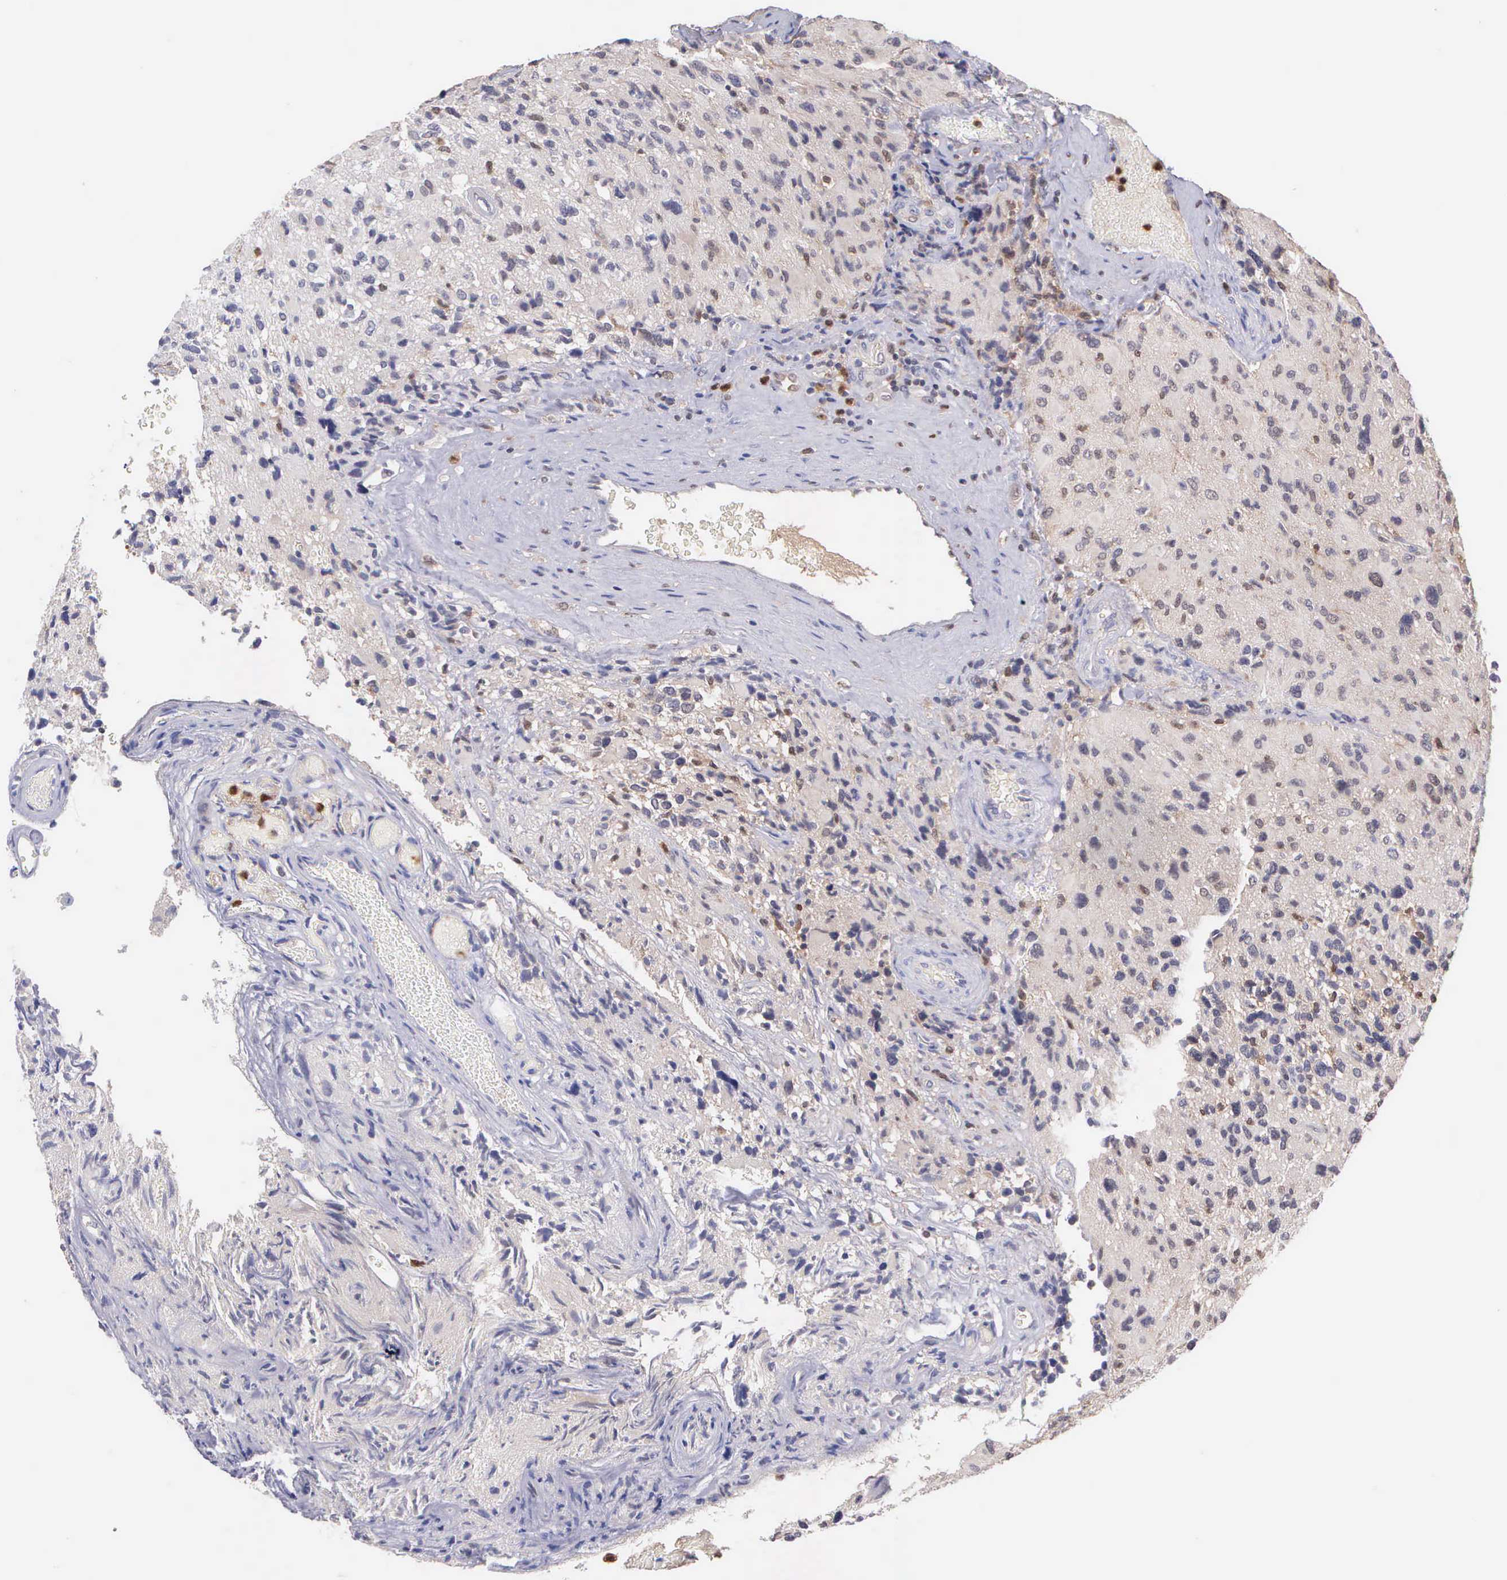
{"staining": {"intensity": "negative", "quantity": "none", "location": "none"}, "tissue": "glioma", "cell_type": "Tumor cells", "image_type": "cancer", "snomed": [{"axis": "morphology", "description": "Glioma, malignant, High grade"}, {"axis": "topography", "description": "Brain"}], "caption": "This is an immunohistochemistry histopathology image of human malignant glioma (high-grade). There is no staining in tumor cells.", "gene": "BID", "patient": {"sex": "male", "age": 69}}